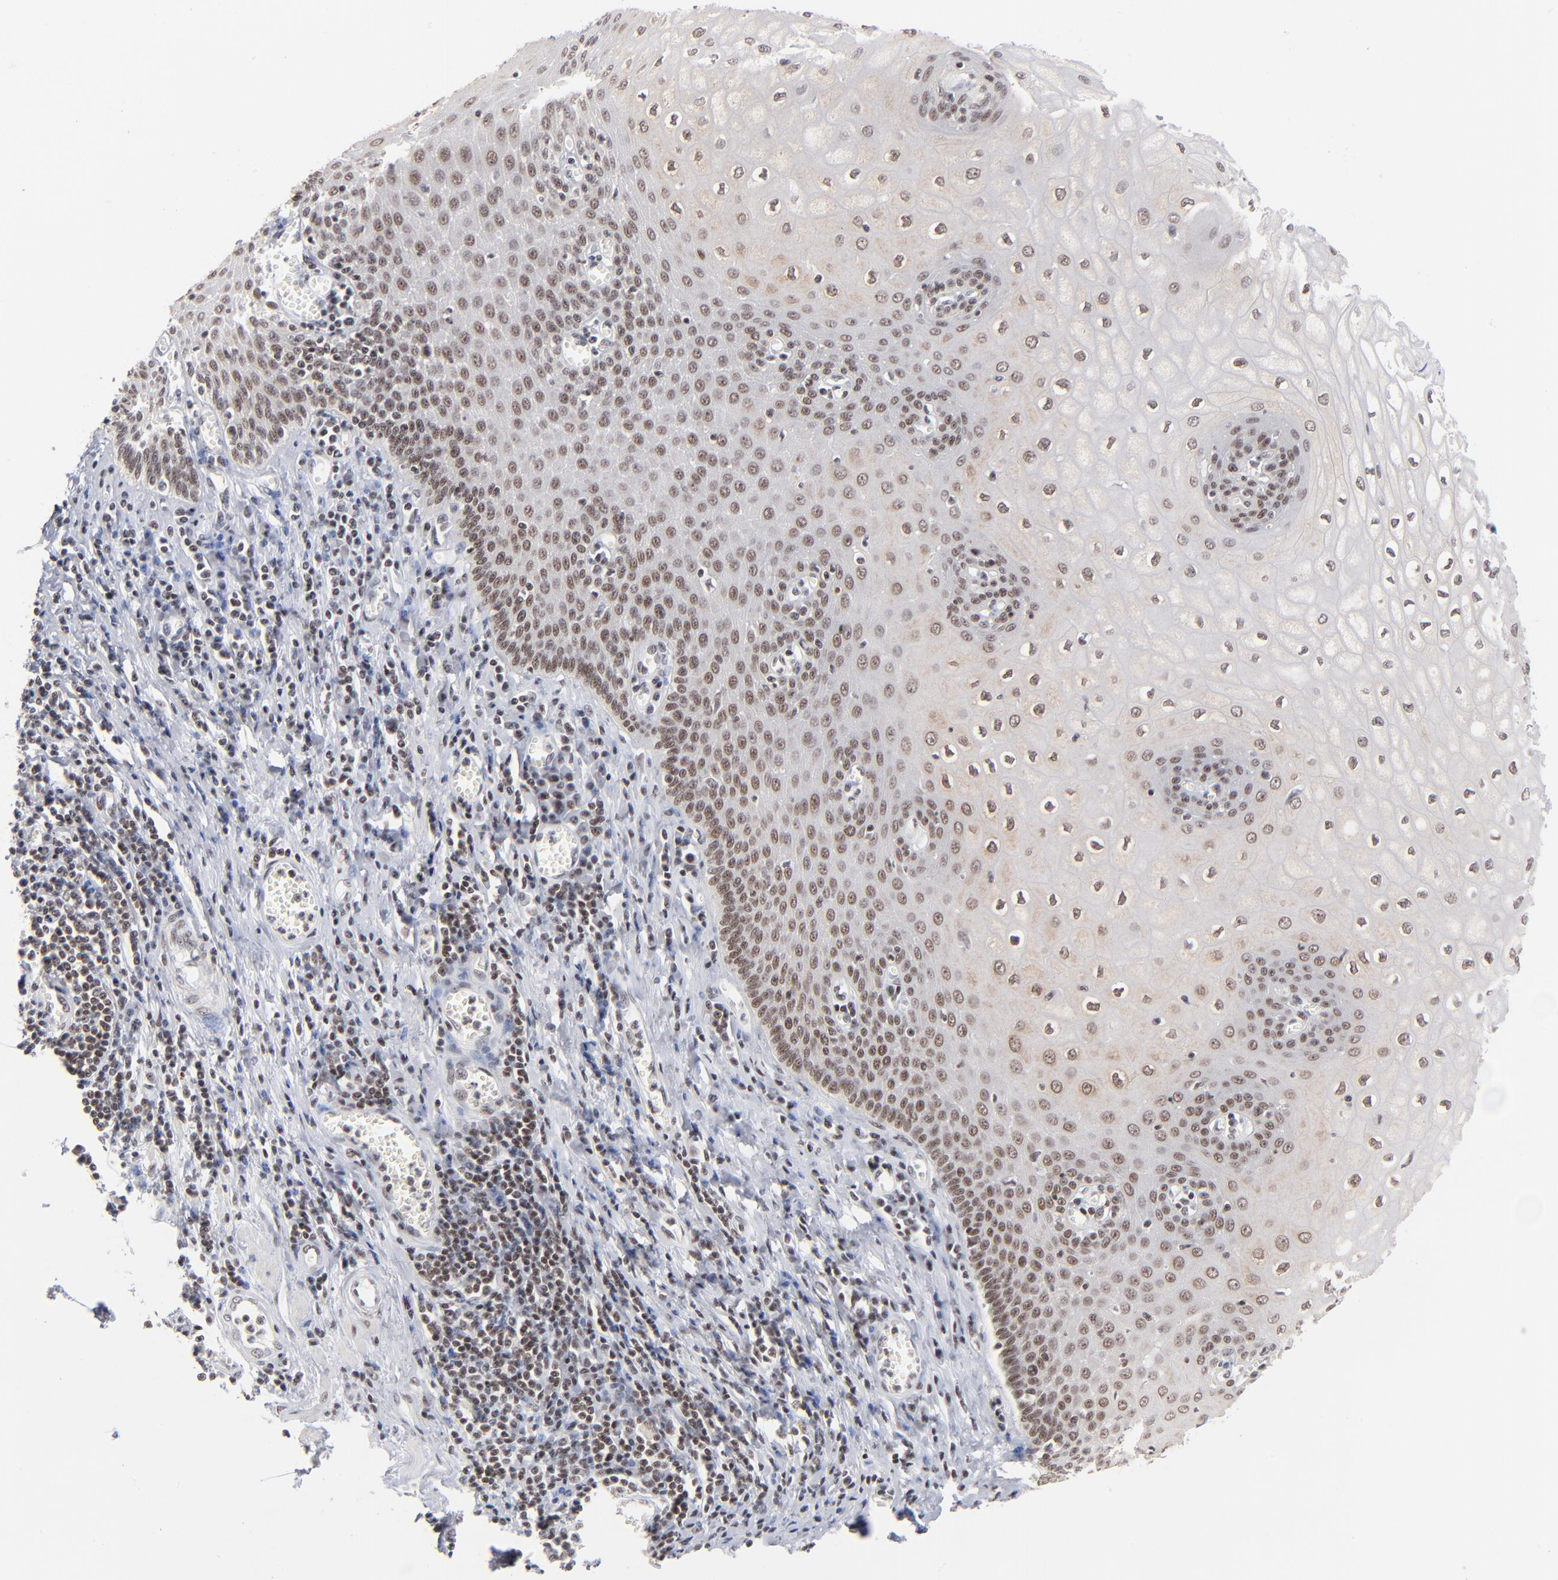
{"staining": {"intensity": "moderate", "quantity": ">75%", "location": "nuclear"}, "tissue": "esophagus", "cell_type": "Squamous epithelial cells", "image_type": "normal", "snomed": [{"axis": "morphology", "description": "Normal tissue, NOS"}, {"axis": "morphology", "description": "Squamous cell carcinoma, NOS"}, {"axis": "topography", "description": "Esophagus"}], "caption": "Immunohistochemistry (IHC) (DAB (3,3'-diaminobenzidine)) staining of benign esophagus exhibits moderate nuclear protein positivity in approximately >75% of squamous epithelial cells. (brown staining indicates protein expression, while blue staining denotes nuclei).", "gene": "ZNF143", "patient": {"sex": "male", "age": 65}}